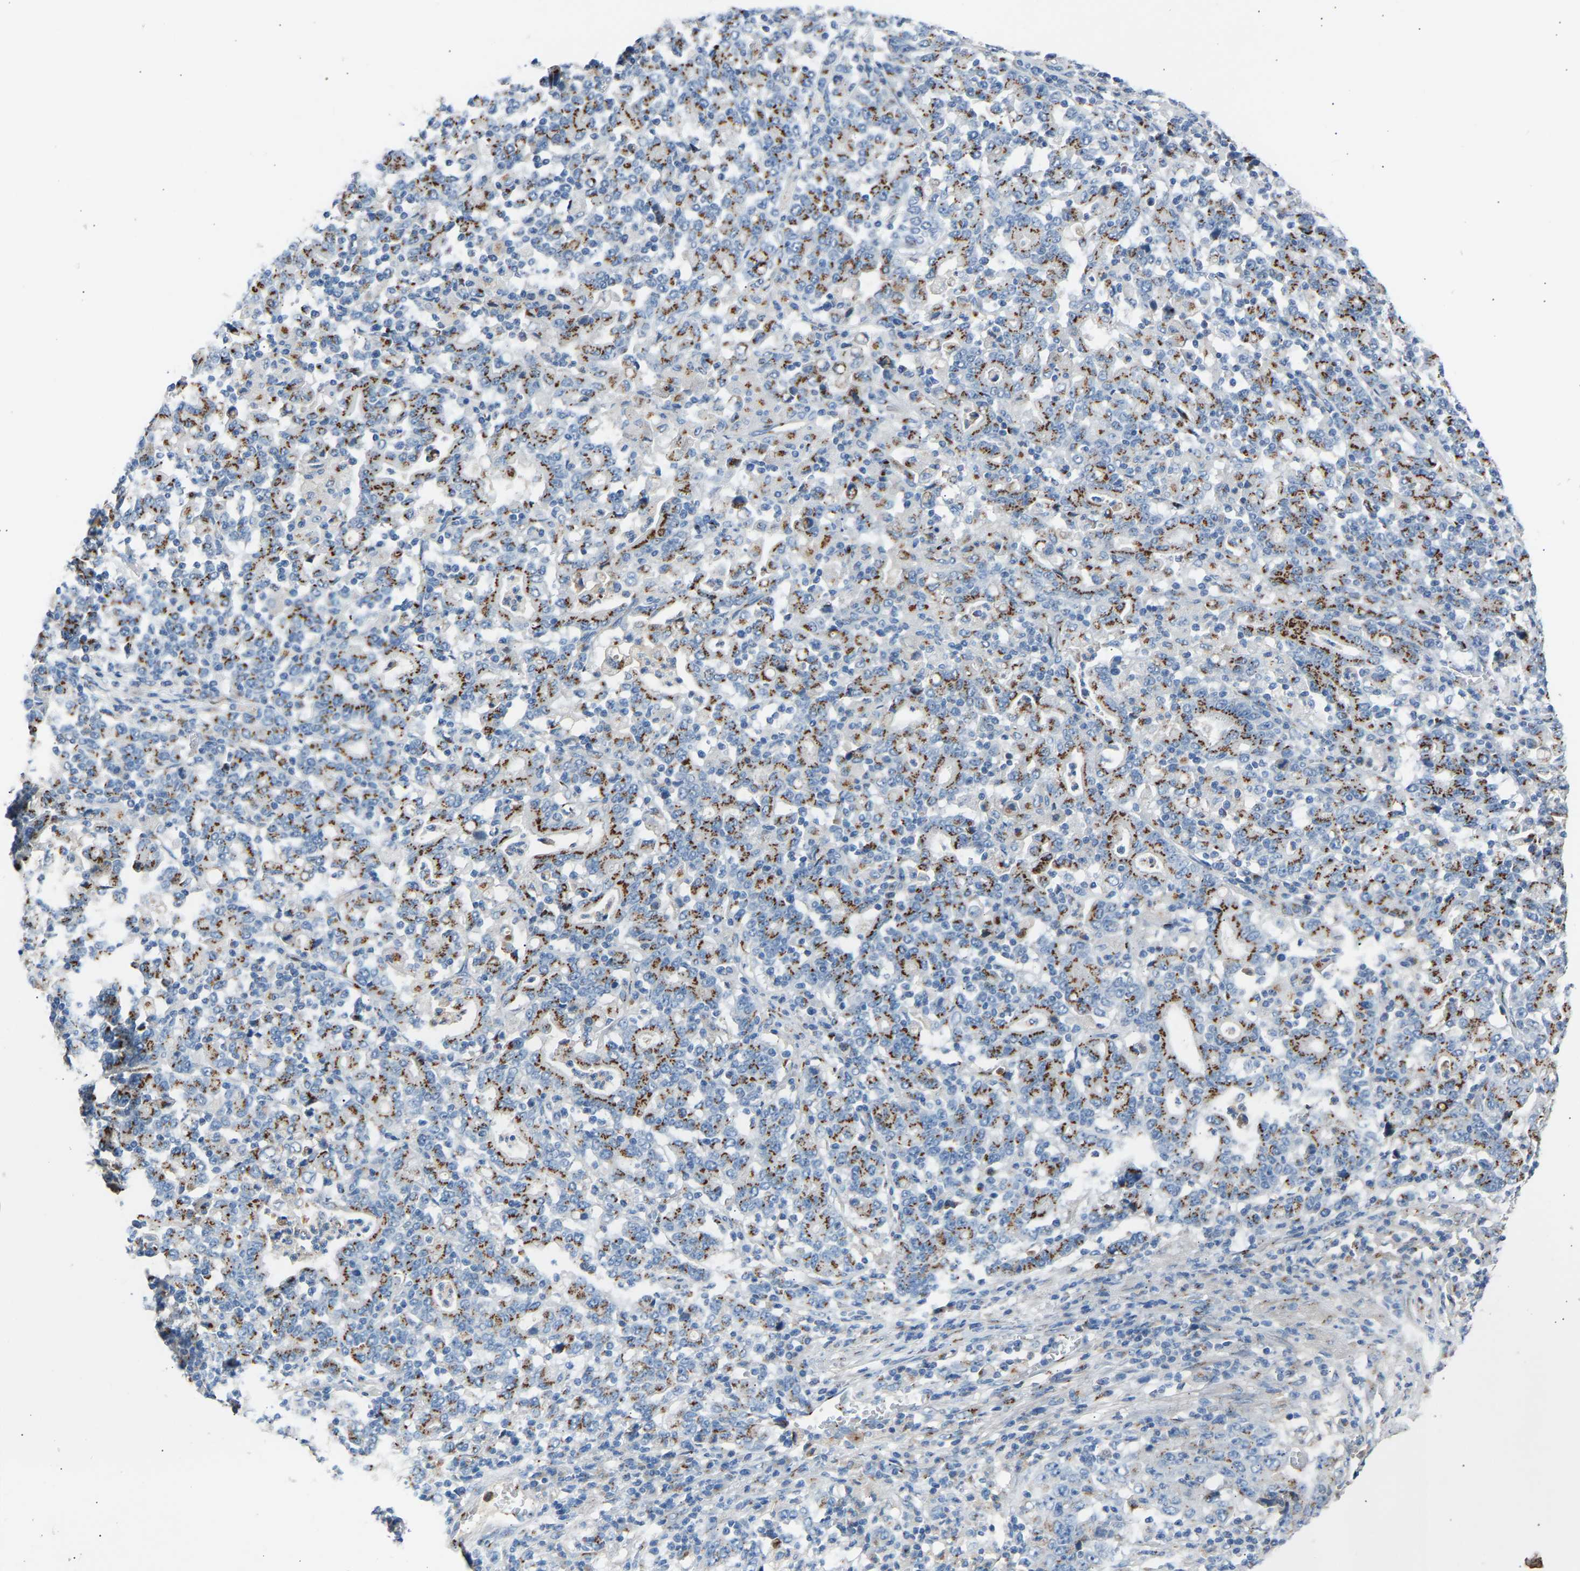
{"staining": {"intensity": "moderate", "quantity": ">75%", "location": "cytoplasmic/membranous"}, "tissue": "stomach cancer", "cell_type": "Tumor cells", "image_type": "cancer", "snomed": [{"axis": "morphology", "description": "Adenocarcinoma, NOS"}, {"axis": "topography", "description": "Stomach, upper"}], "caption": "The immunohistochemical stain shows moderate cytoplasmic/membranous expression in tumor cells of stomach cancer tissue.", "gene": "CYREN", "patient": {"sex": "male", "age": 69}}